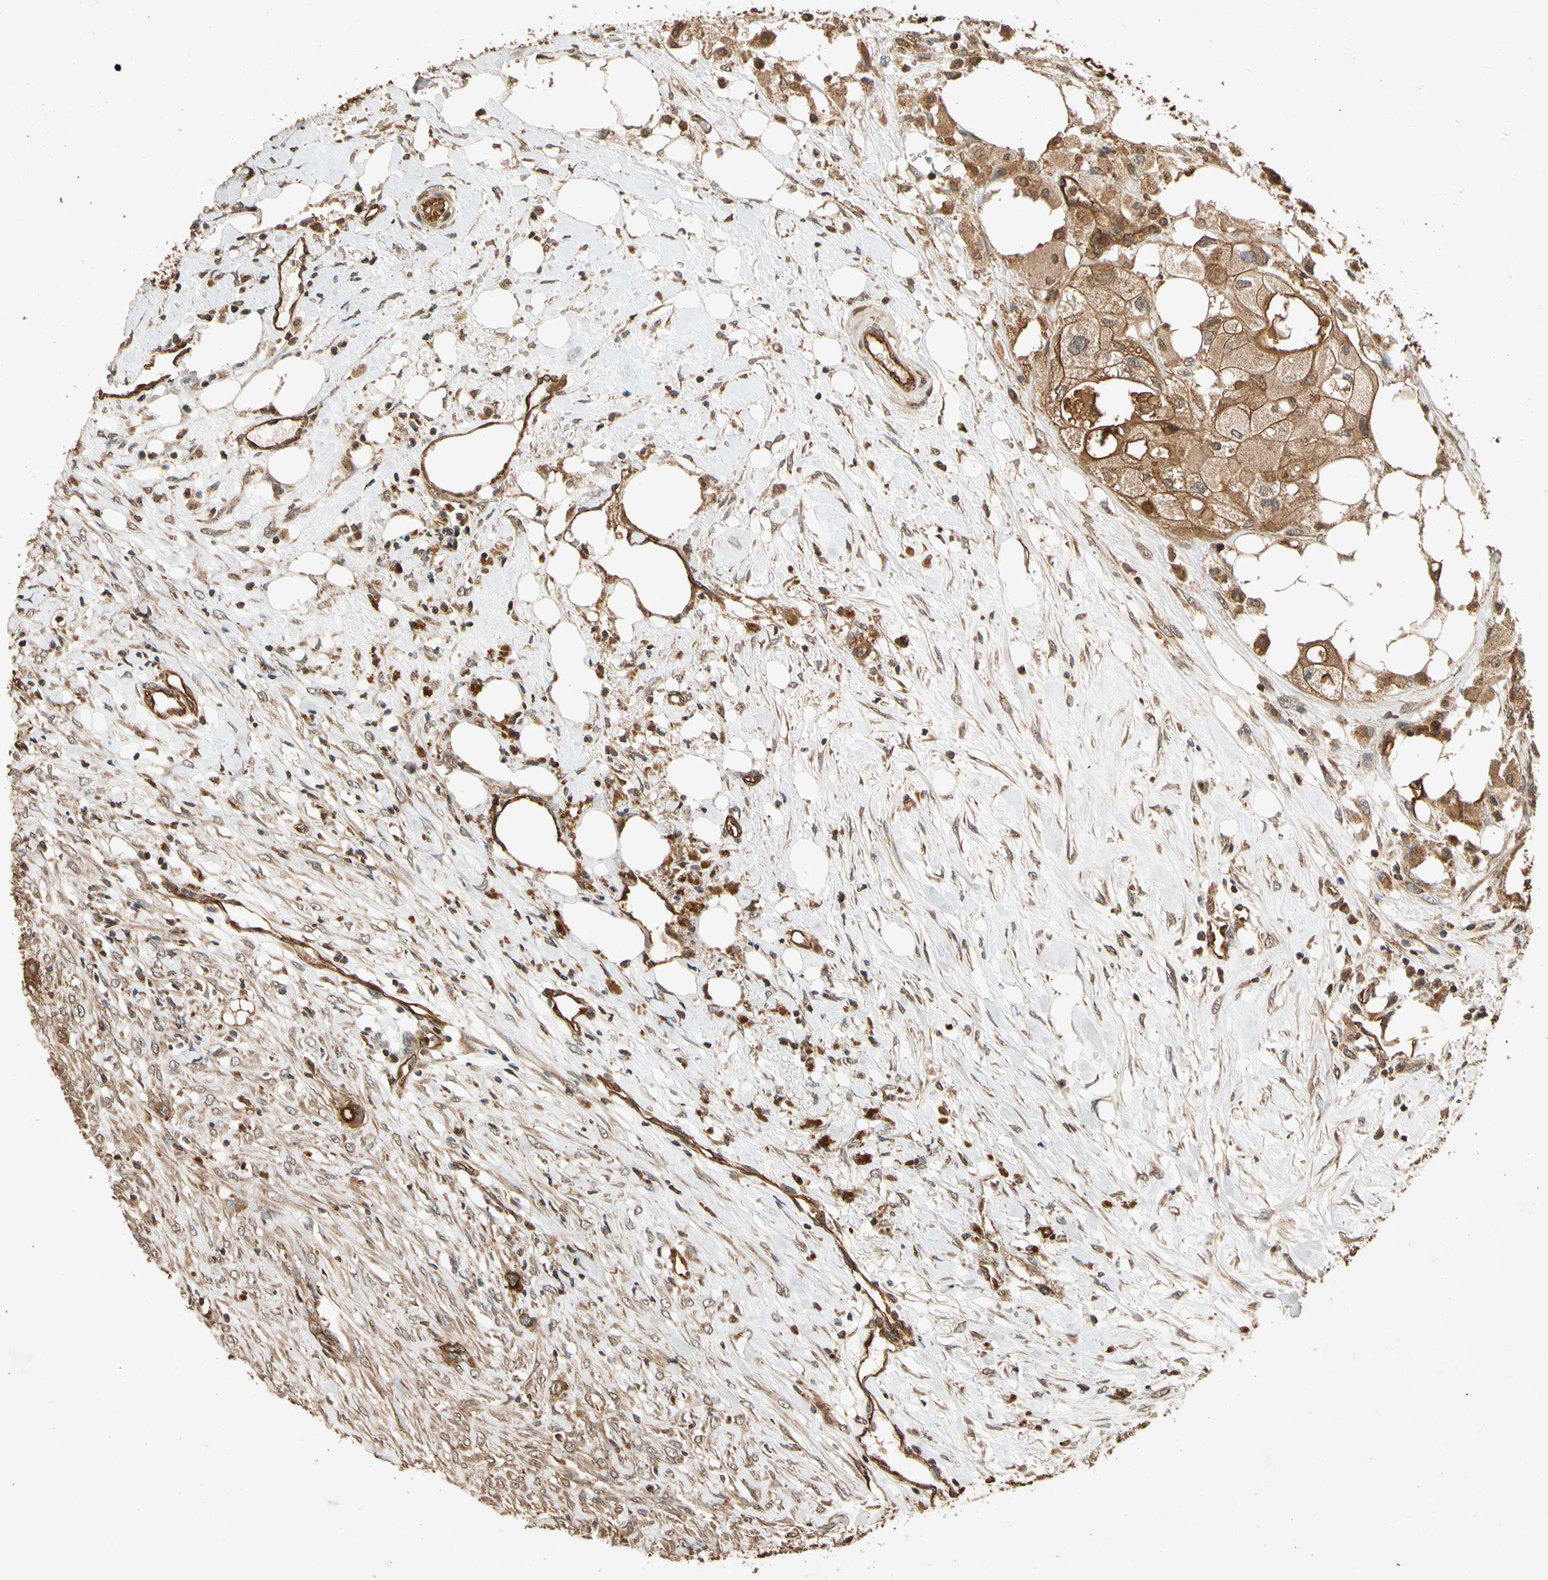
{"staining": {"intensity": "moderate", "quantity": ">75%", "location": "cytoplasmic/membranous"}, "tissue": "colorectal cancer", "cell_type": "Tumor cells", "image_type": "cancer", "snomed": [{"axis": "morphology", "description": "Adenocarcinoma, NOS"}, {"axis": "topography", "description": "Colon"}], "caption": "Immunohistochemical staining of adenocarcinoma (colorectal) shows medium levels of moderate cytoplasmic/membranous protein expression in approximately >75% of tumor cells.", "gene": "TXN2", "patient": {"sex": "female", "age": 57}}